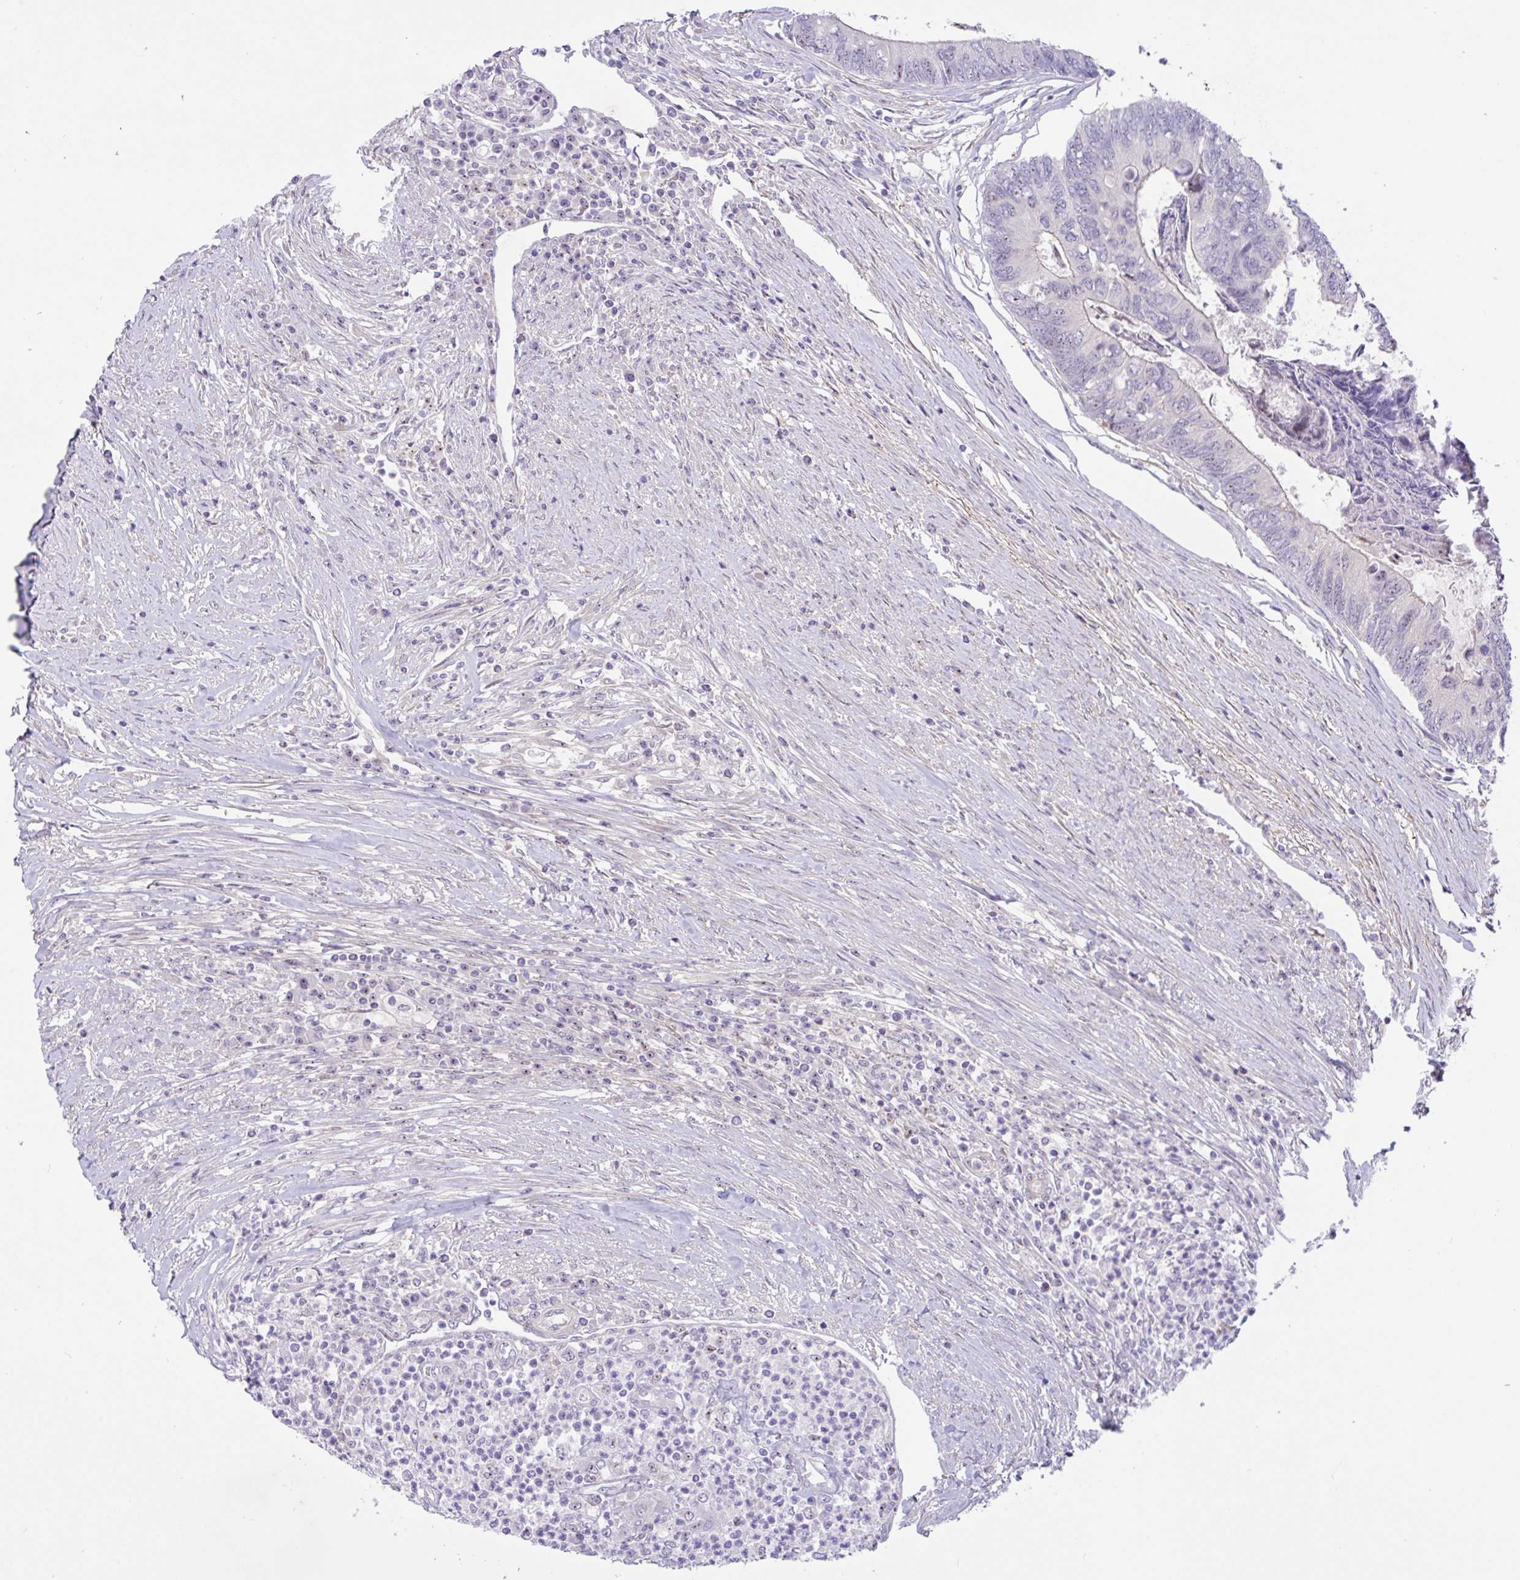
{"staining": {"intensity": "moderate", "quantity": "<25%", "location": "nuclear"}, "tissue": "colorectal cancer", "cell_type": "Tumor cells", "image_type": "cancer", "snomed": [{"axis": "morphology", "description": "Adenocarcinoma, NOS"}, {"axis": "topography", "description": "Colon"}], "caption": "This micrograph shows colorectal adenocarcinoma stained with IHC to label a protein in brown. The nuclear of tumor cells show moderate positivity for the protein. Nuclei are counter-stained blue.", "gene": "MXRA8", "patient": {"sex": "female", "age": 67}}